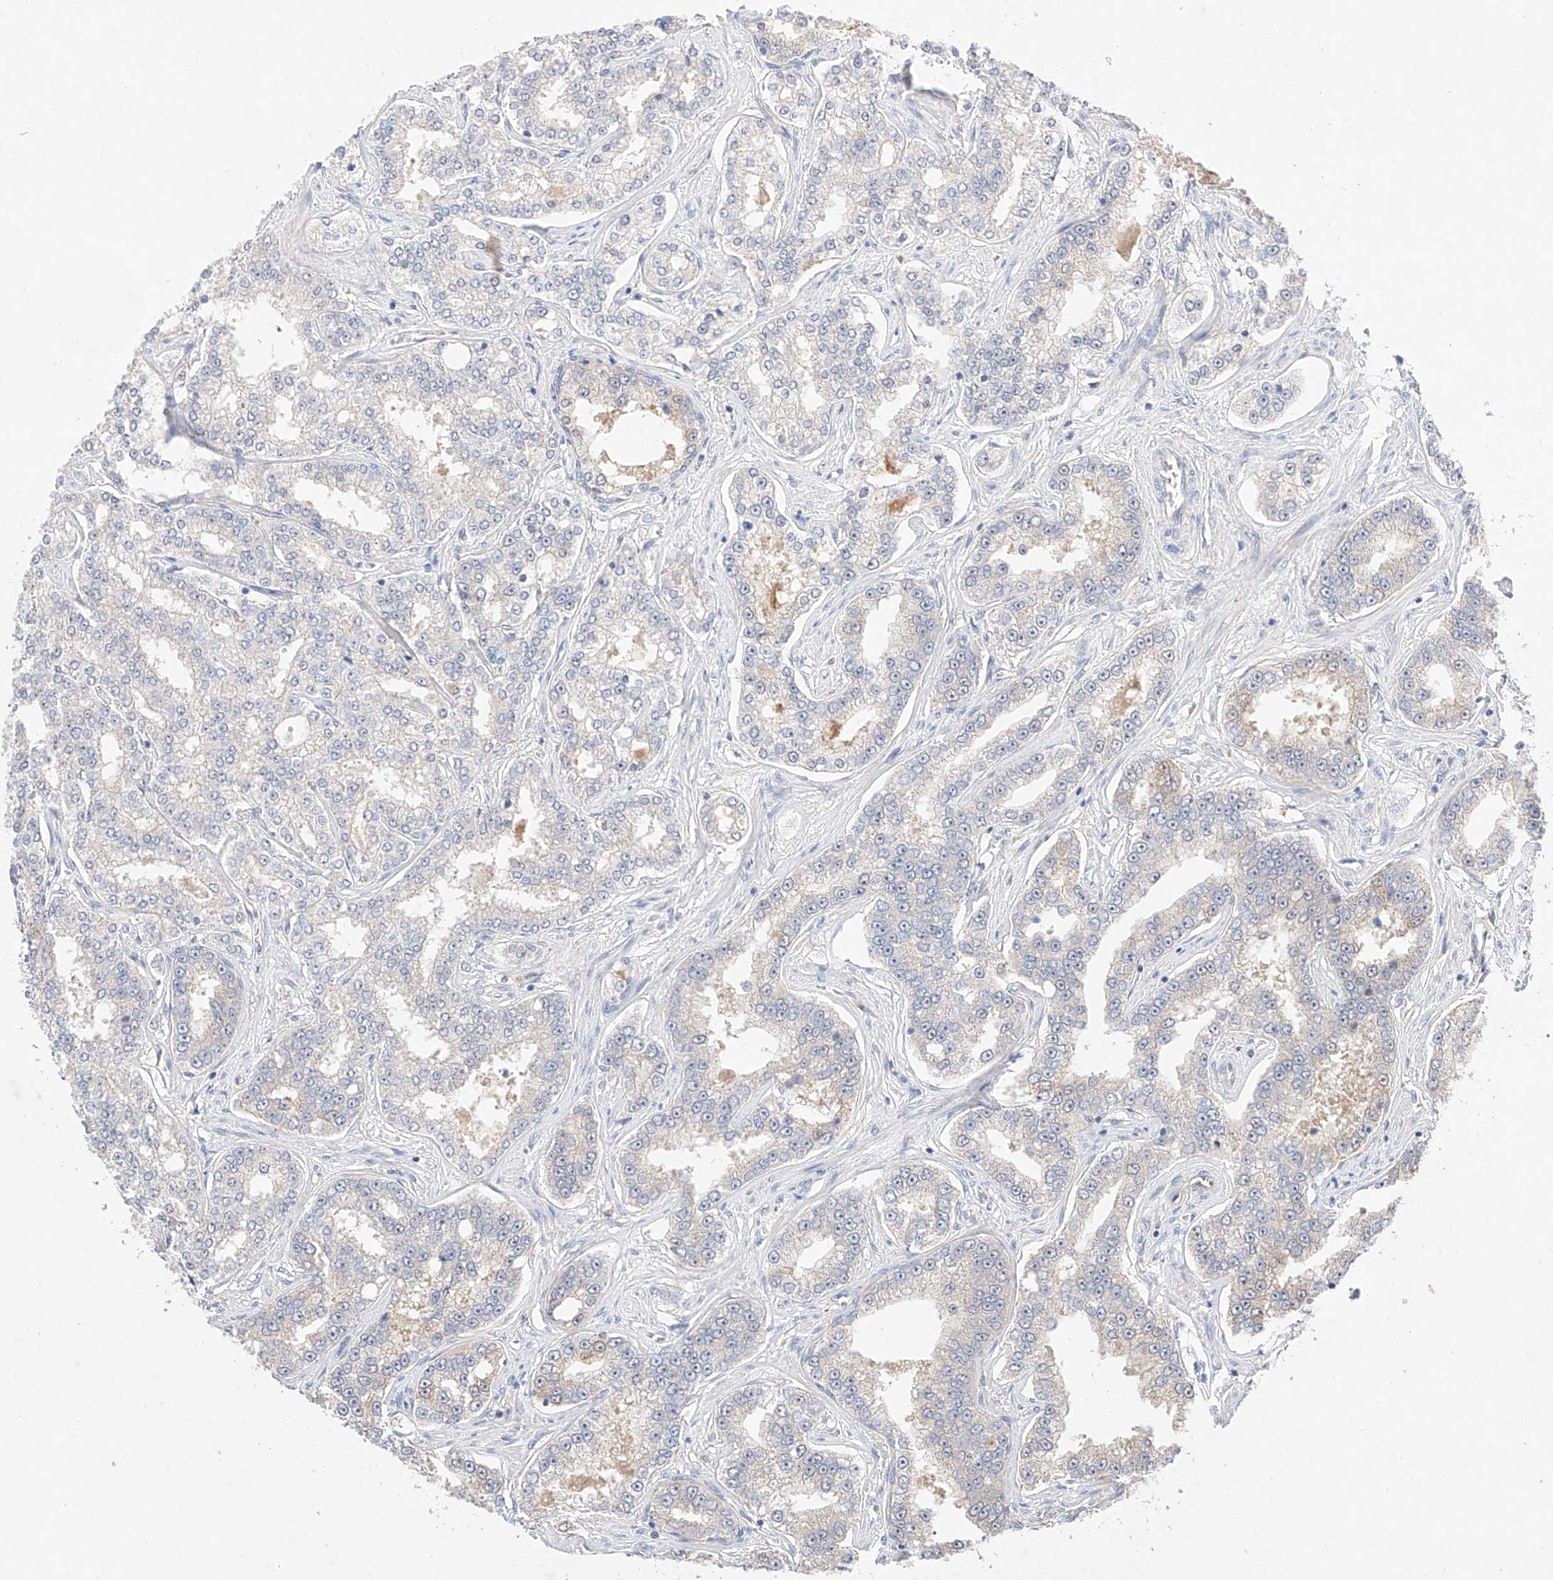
{"staining": {"intensity": "negative", "quantity": "none", "location": "none"}, "tissue": "prostate cancer", "cell_type": "Tumor cells", "image_type": "cancer", "snomed": [{"axis": "morphology", "description": "Normal tissue, NOS"}, {"axis": "morphology", "description": "Adenocarcinoma, High grade"}, {"axis": "topography", "description": "Prostate"}], "caption": "A photomicrograph of prostate cancer (high-grade adenocarcinoma) stained for a protein demonstrates no brown staining in tumor cells. (Stains: DAB (3,3'-diaminobenzidine) immunohistochemistry with hematoxylin counter stain, Microscopy: brightfield microscopy at high magnification).", "gene": "IL22RA2", "patient": {"sex": "male", "age": 83}}